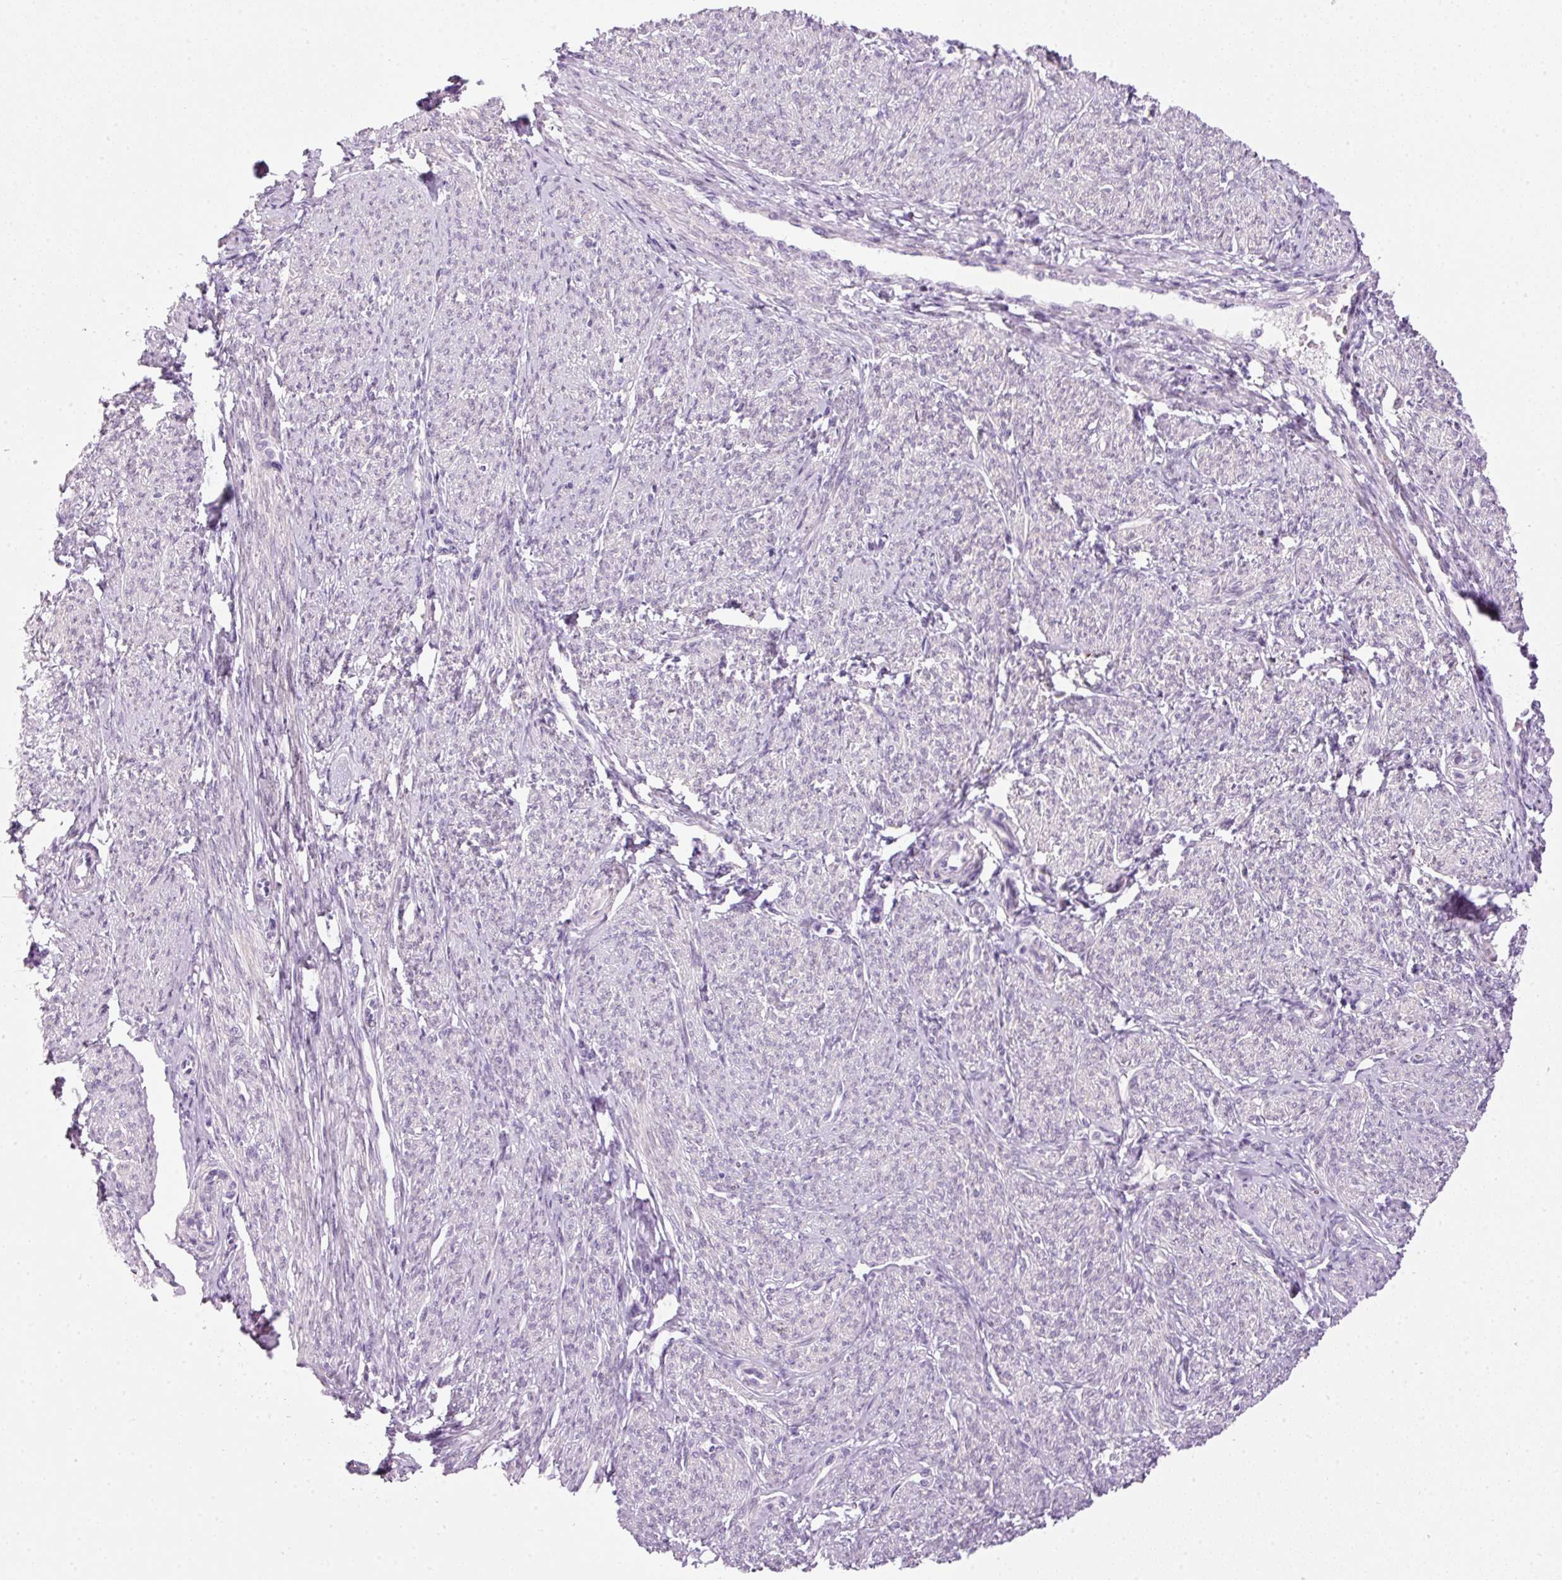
{"staining": {"intensity": "moderate", "quantity": "<25%", "location": "nuclear"}, "tissue": "smooth muscle", "cell_type": "Smooth muscle cells", "image_type": "normal", "snomed": [{"axis": "morphology", "description": "Normal tissue, NOS"}, {"axis": "topography", "description": "Smooth muscle"}], "caption": "A brown stain shows moderate nuclear positivity of a protein in smooth muscle cells of benign human smooth muscle.", "gene": "SRC", "patient": {"sex": "female", "age": 65}}